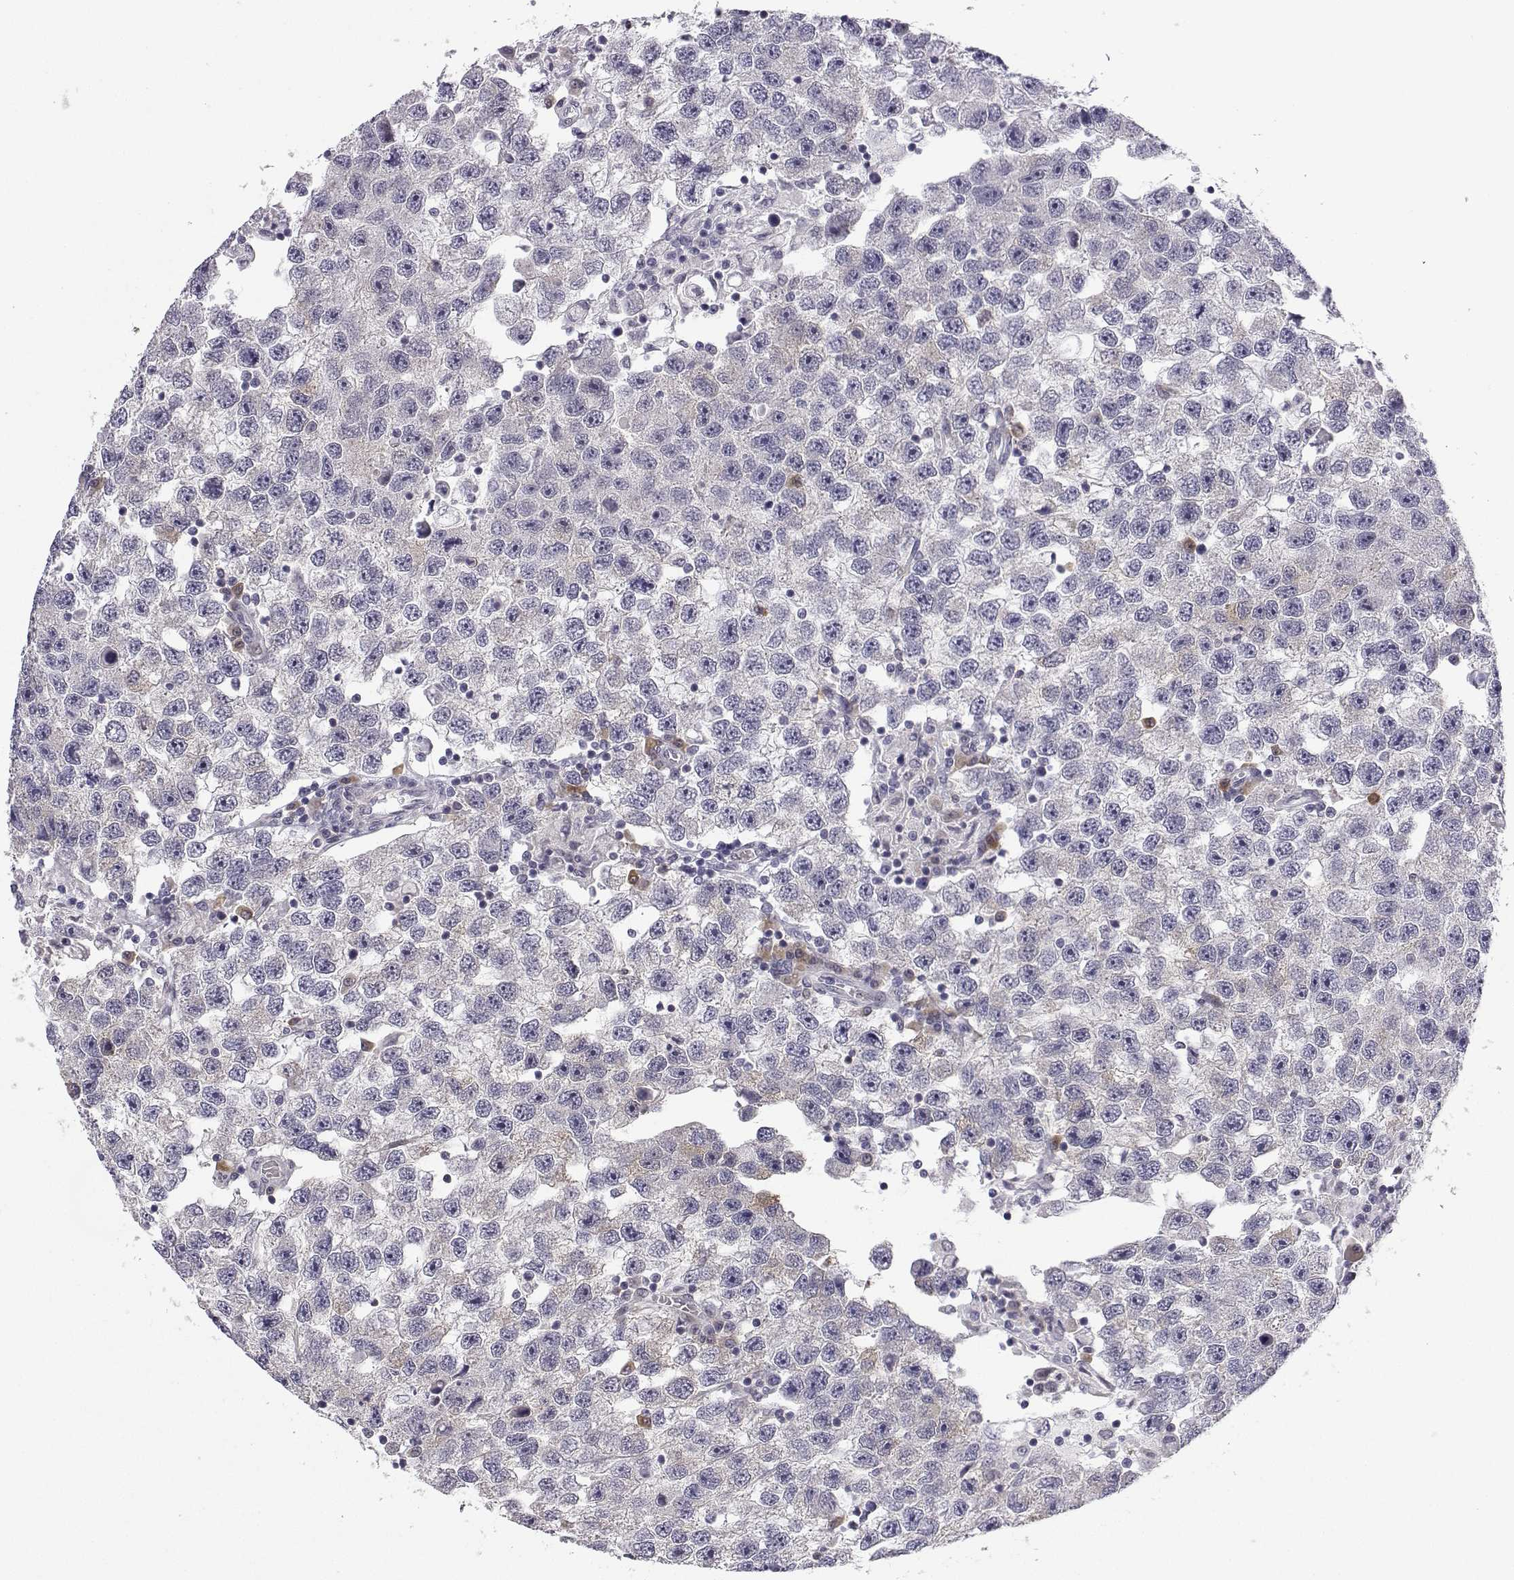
{"staining": {"intensity": "negative", "quantity": "none", "location": "none"}, "tissue": "testis cancer", "cell_type": "Tumor cells", "image_type": "cancer", "snomed": [{"axis": "morphology", "description": "Seminoma, NOS"}, {"axis": "topography", "description": "Testis"}], "caption": "A high-resolution photomicrograph shows immunohistochemistry staining of testis seminoma, which demonstrates no significant staining in tumor cells.", "gene": "PHGDH", "patient": {"sex": "male", "age": 26}}